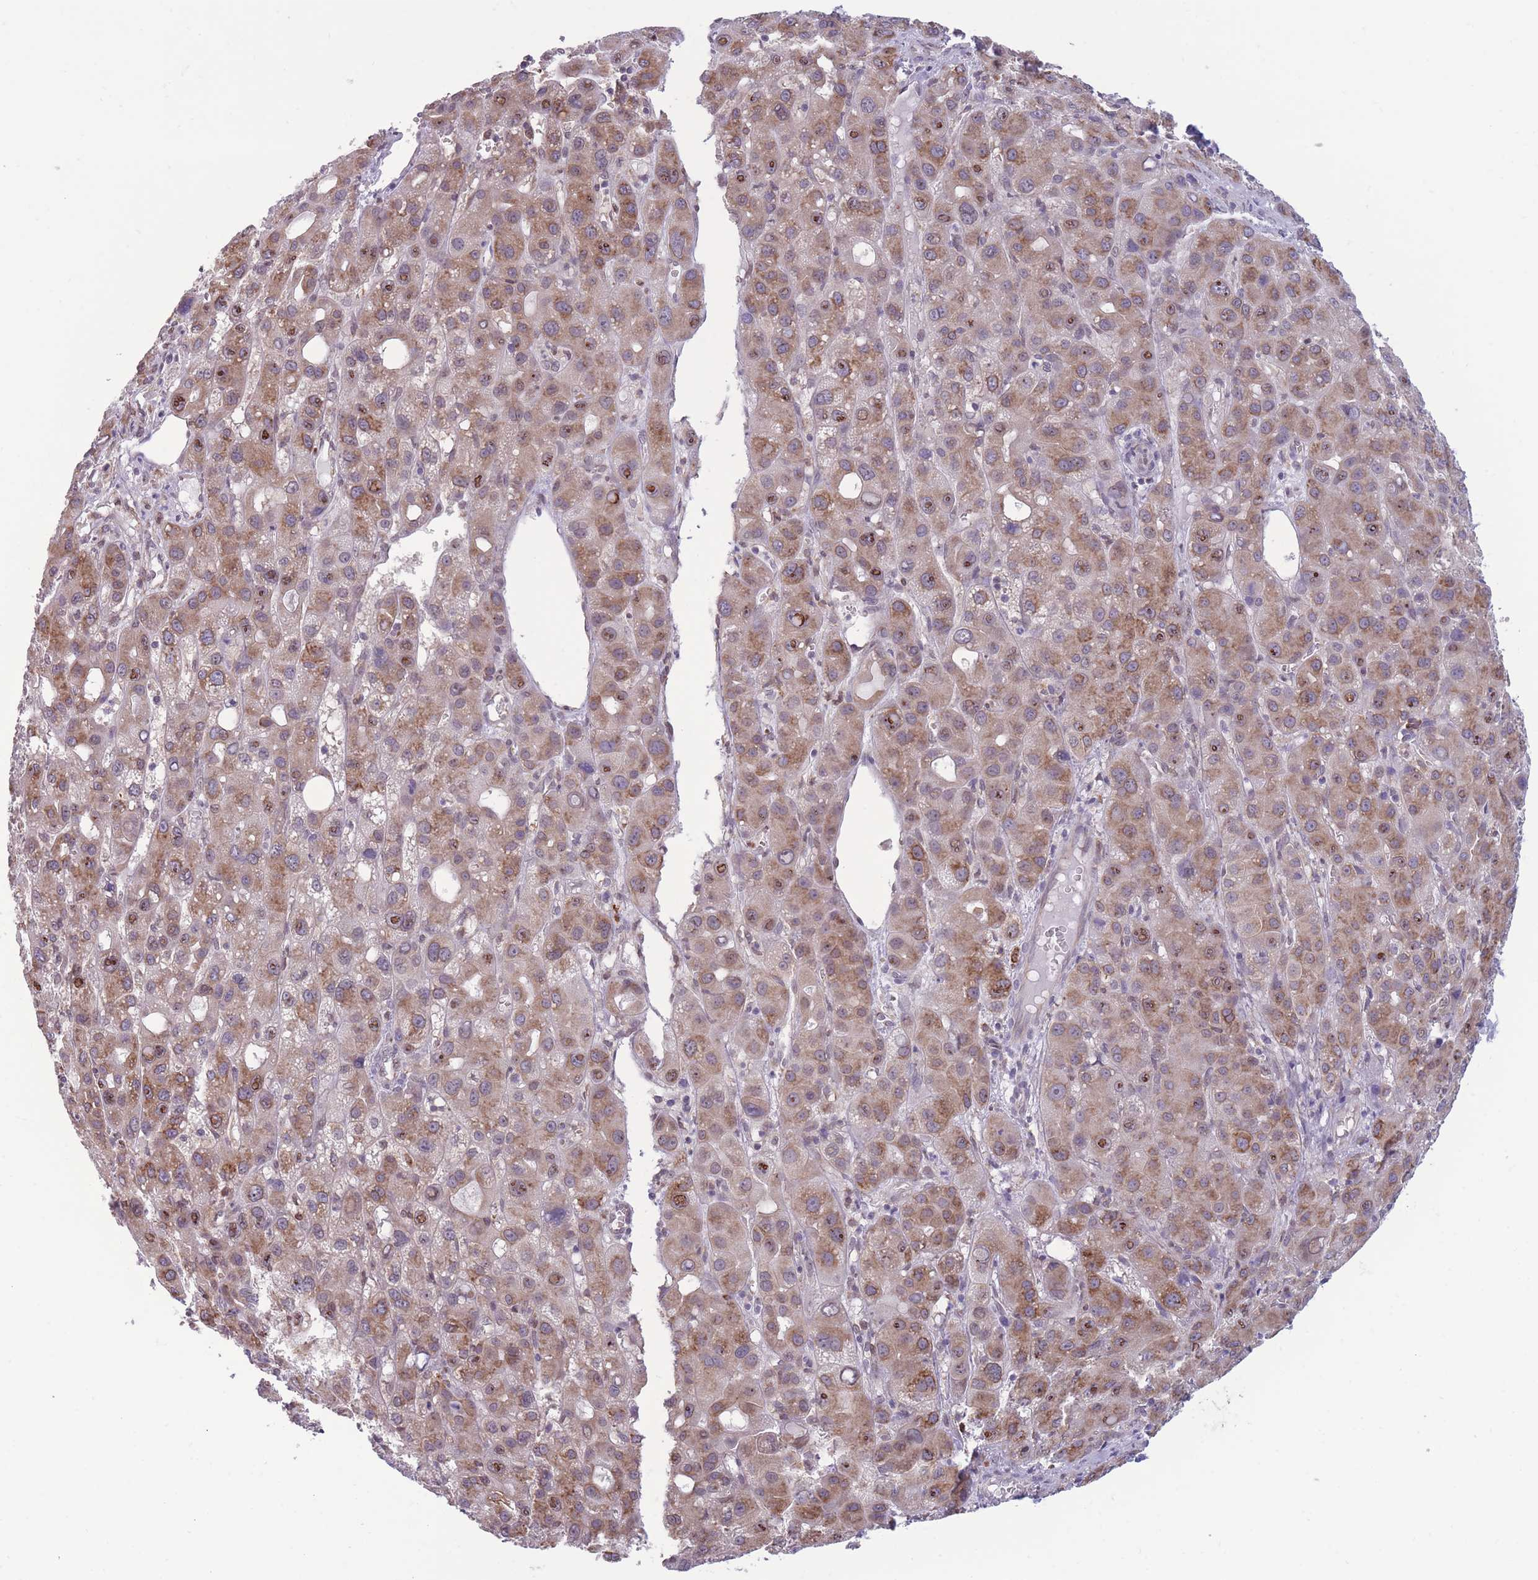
{"staining": {"intensity": "moderate", "quantity": ">75%", "location": "cytoplasmic/membranous"}, "tissue": "liver cancer", "cell_type": "Tumor cells", "image_type": "cancer", "snomed": [{"axis": "morphology", "description": "Carcinoma, Hepatocellular, NOS"}, {"axis": "topography", "description": "Liver"}], "caption": "Moderate cytoplasmic/membranous protein positivity is appreciated in about >75% of tumor cells in liver hepatocellular carcinoma. Ihc stains the protein in brown and the nuclei are stained blue.", "gene": "TMEM121", "patient": {"sex": "male", "age": 55}}